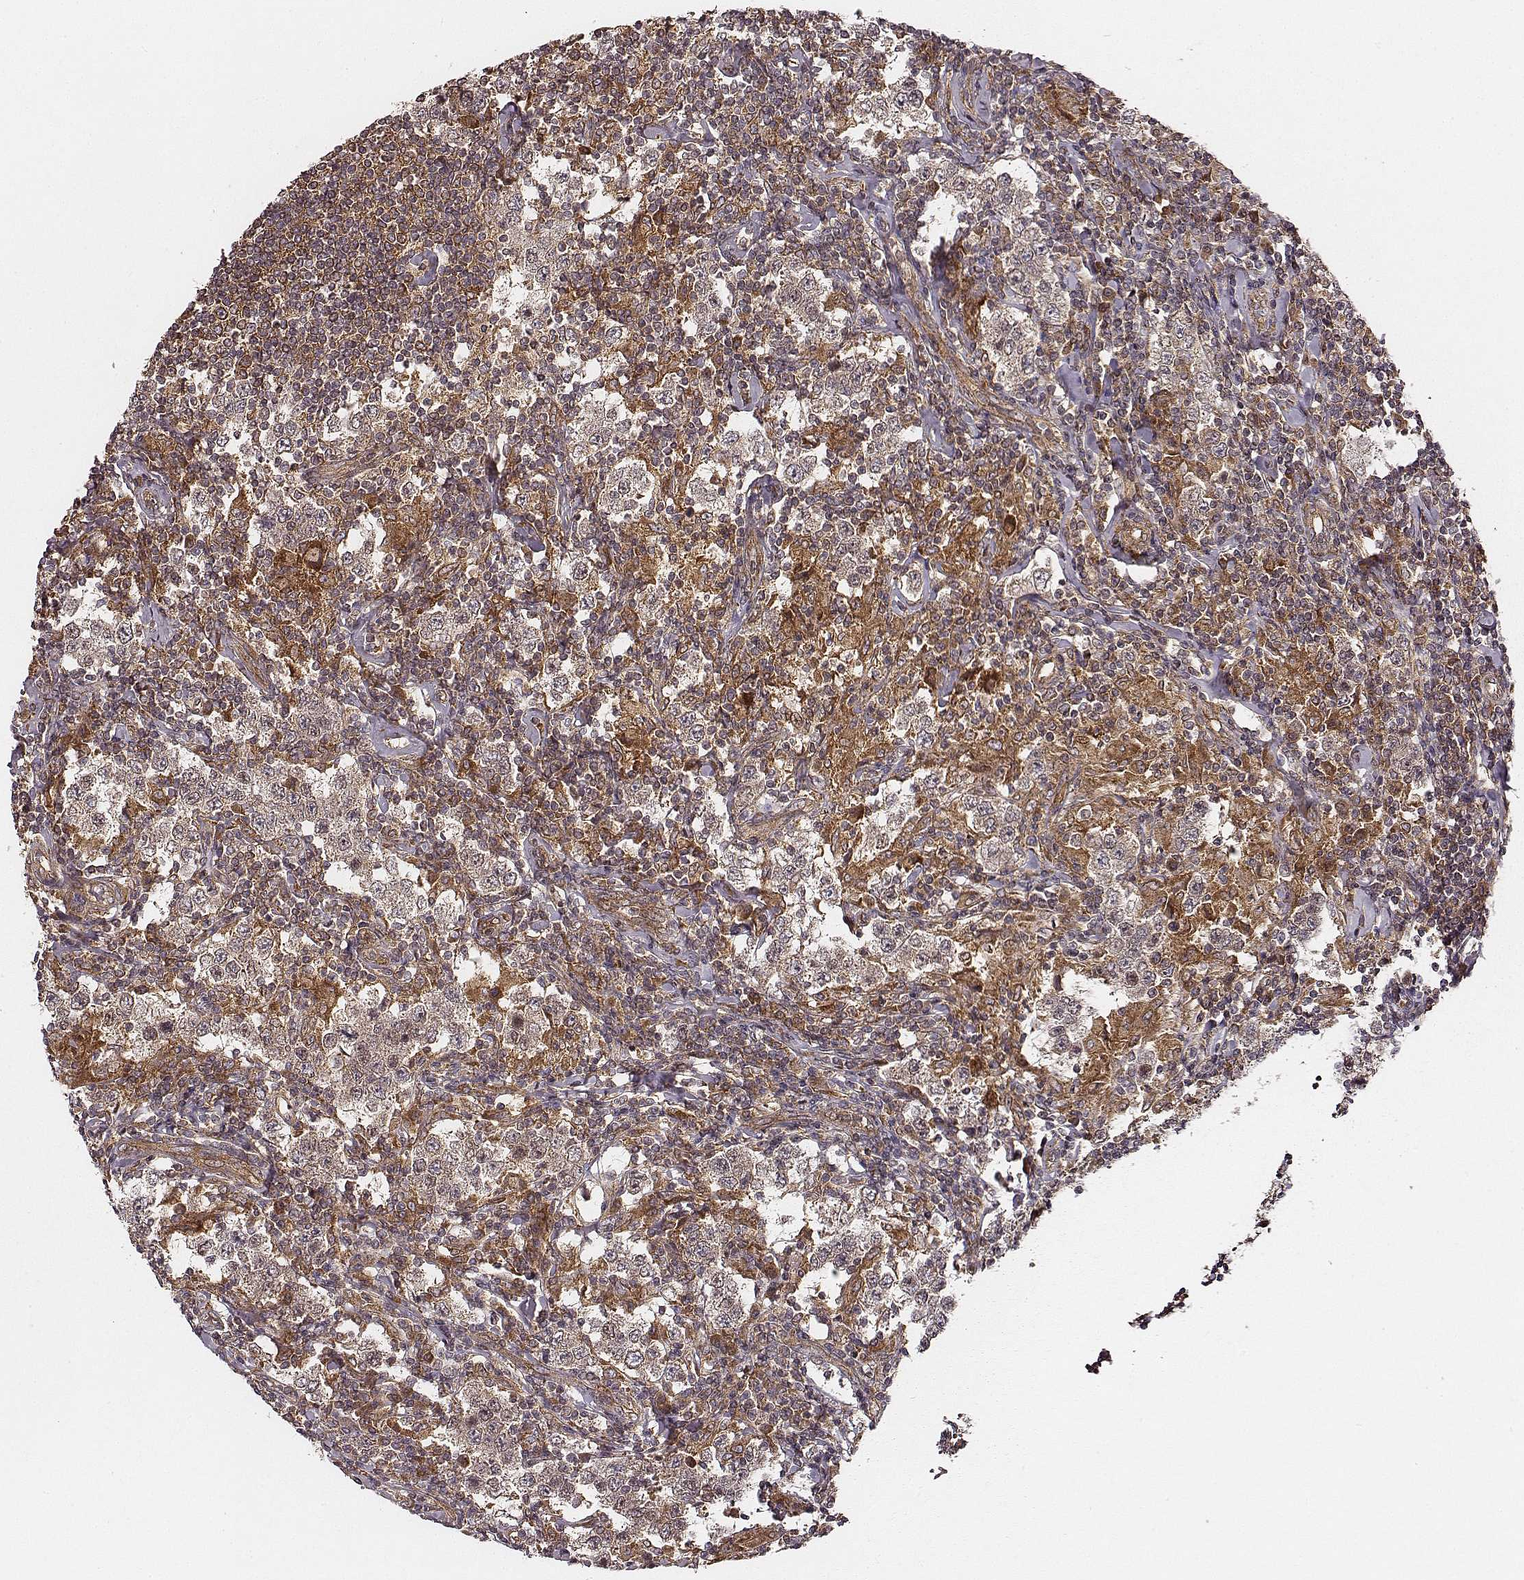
{"staining": {"intensity": "weak", "quantity": ">75%", "location": "cytoplasmic/membranous"}, "tissue": "testis cancer", "cell_type": "Tumor cells", "image_type": "cancer", "snomed": [{"axis": "morphology", "description": "Seminoma, NOS"}, {"axis": "morphology", "description": "Carcinoma, Embryonal, NOS"}, {"axis": "topography", "description": "Testis"}], "caption": "The photomicrograph demonstrates a brown stain indicating the presence of a protein in the cytoplasmic/membranous of tumor cells in testis embryonal carcinoma. (Brightfield microscopy of DAB IHC at high magnification).", "gene": "VPS26A", "patient": {"sex": "male", "age": 41}}